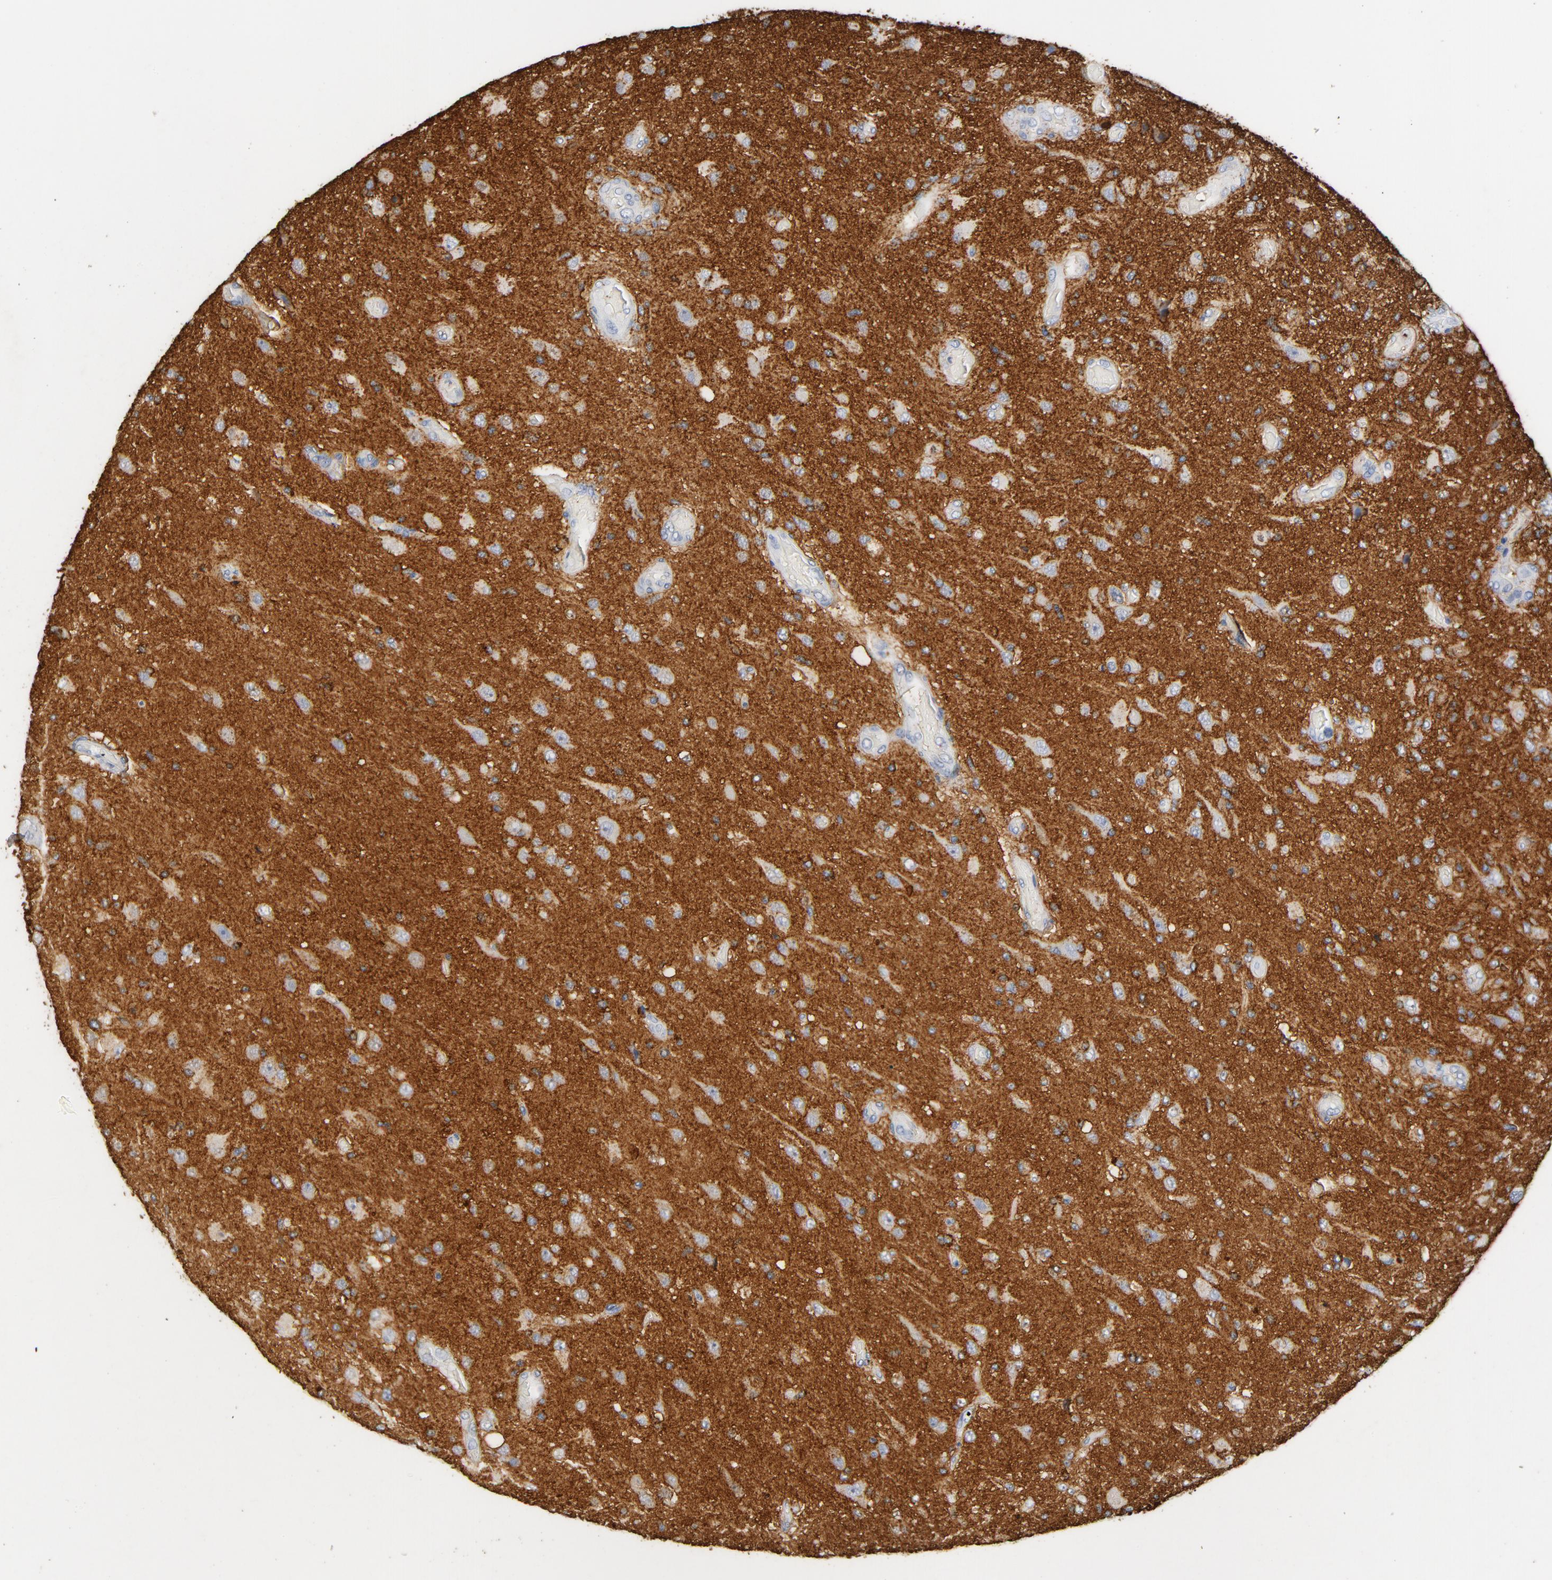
{"staining": {"intensity": "moderate", "quantity": ">75%", "location": "cytoplasmic/membranous"}, "tissue": "glioma", "cell_type": "Tumor cells", "image_type": "cancer", "snomed": [{"axis": "morphology", "description": "Normal tissue, NOS"}, {"axis": "morphology", "description": "Glioma, malignant, High grade"}, {"axis": "topography", "description": "Cerebral cortex"}], "caption": "A brown stain shows moderate cytoplasmic/membranous expression of a protein in glioma tumor cells.", "gene": "PTPRB", "patient": {"sex": "male", "age": 77}}